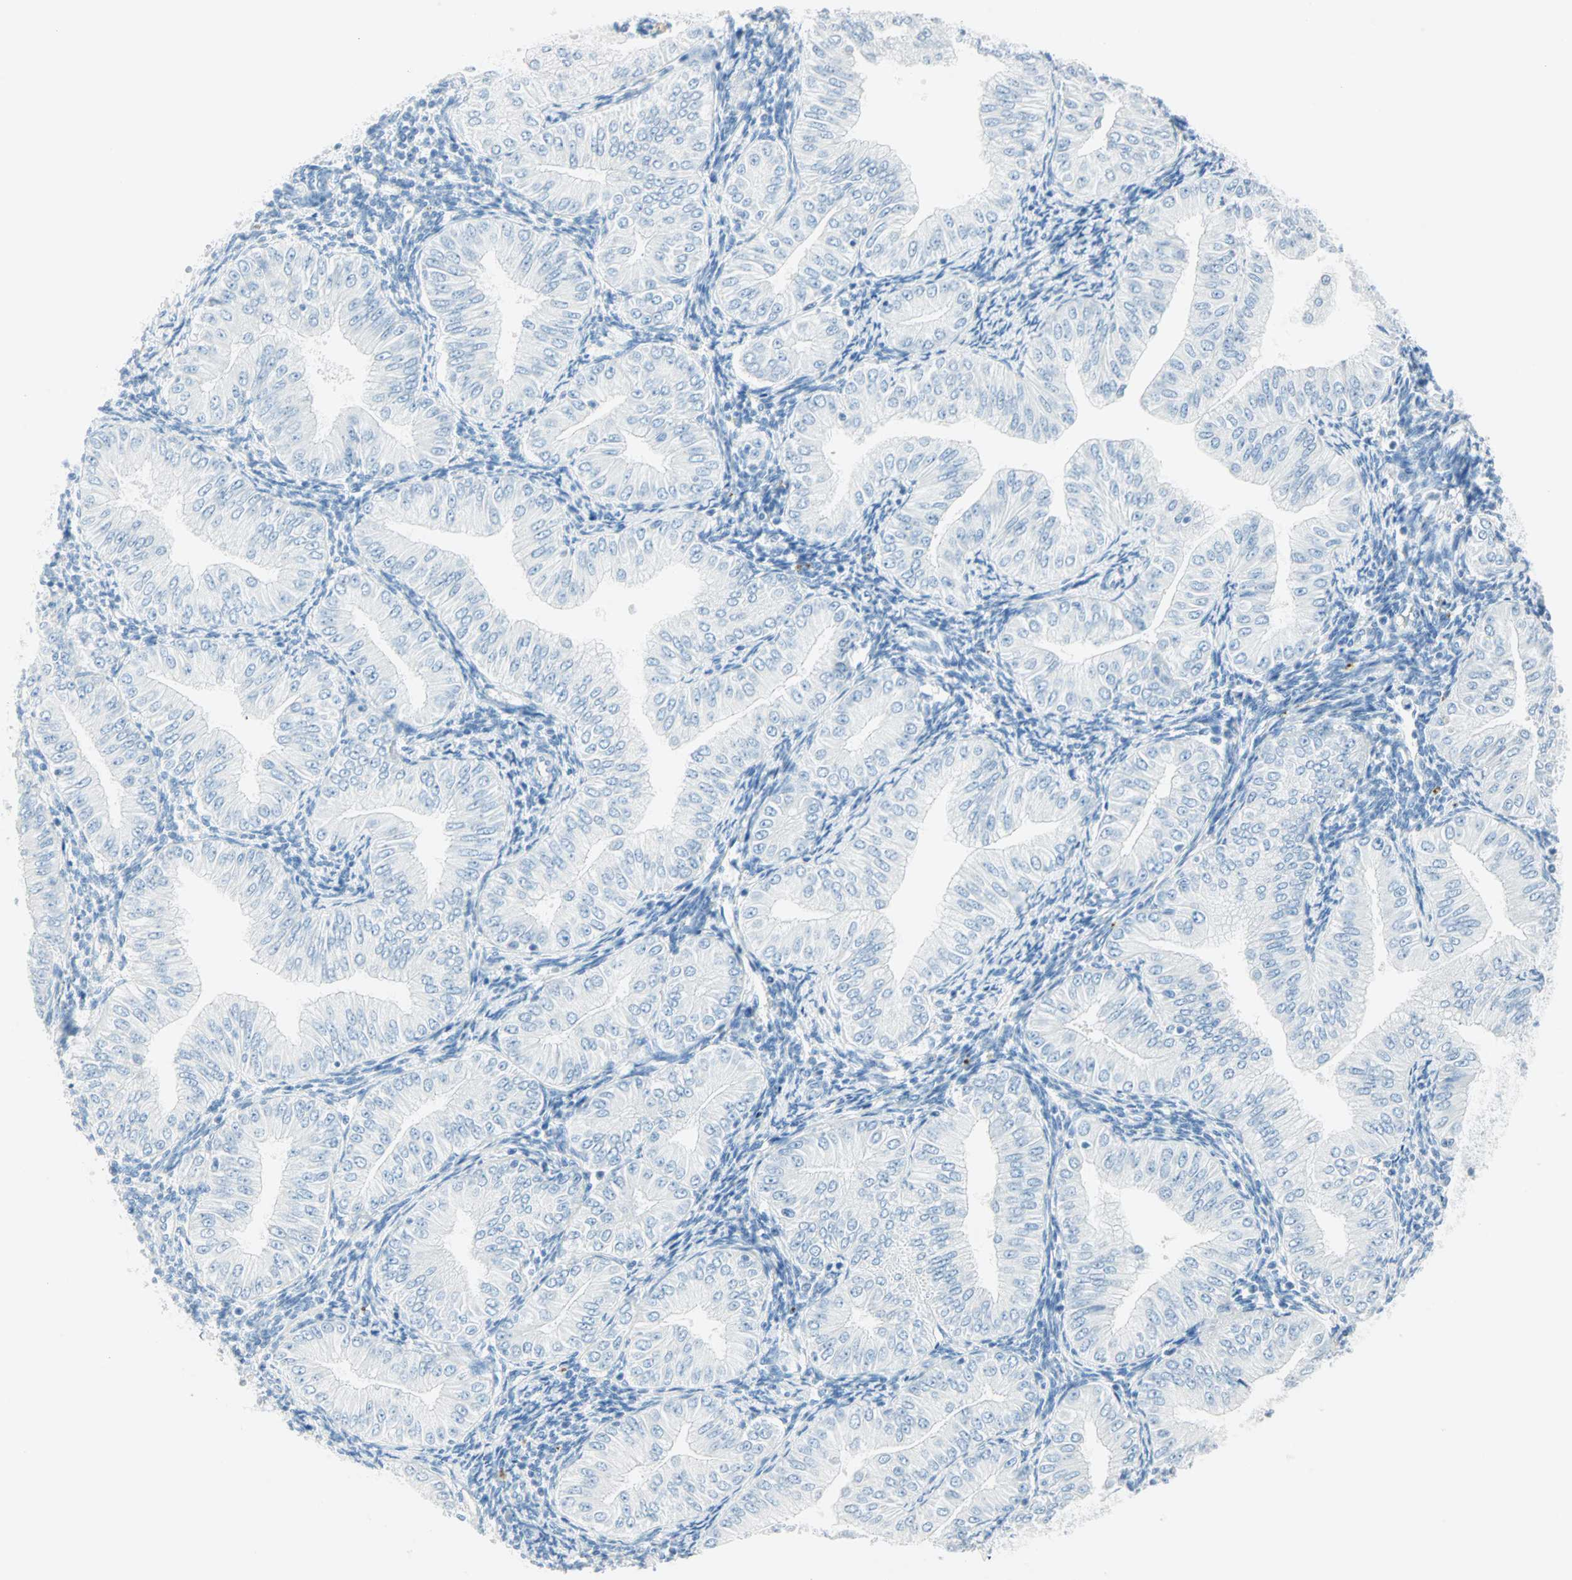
{"staining": {"intensity": "negative", "quantity": "none", "location": "none"}, "tissue": "endometrial cancer", "cell_type": "Tumor cells", "image_type": "cancer", "snomed": [{"axis": "morphology", "description": "Normal tissue, NOS"}, {"axis": "morphology", "description": "Adenocarcinoma, NOS"}, {"axis": "topography", "description": "Endometrium"}], "caption": "Immunohistochemistry (IHC) of endometrial cancer (adenocarcinoma) displays no staining in tumor cells. The staining was performed using DAB (3,3'-diaminobenzidine) to visualize the protein expression in brown, while the nuclei were stained in blue with hematoxylin (Magnification: 20x).", "gene": "NES", "patient": {"sex": "female", "age": 53}}